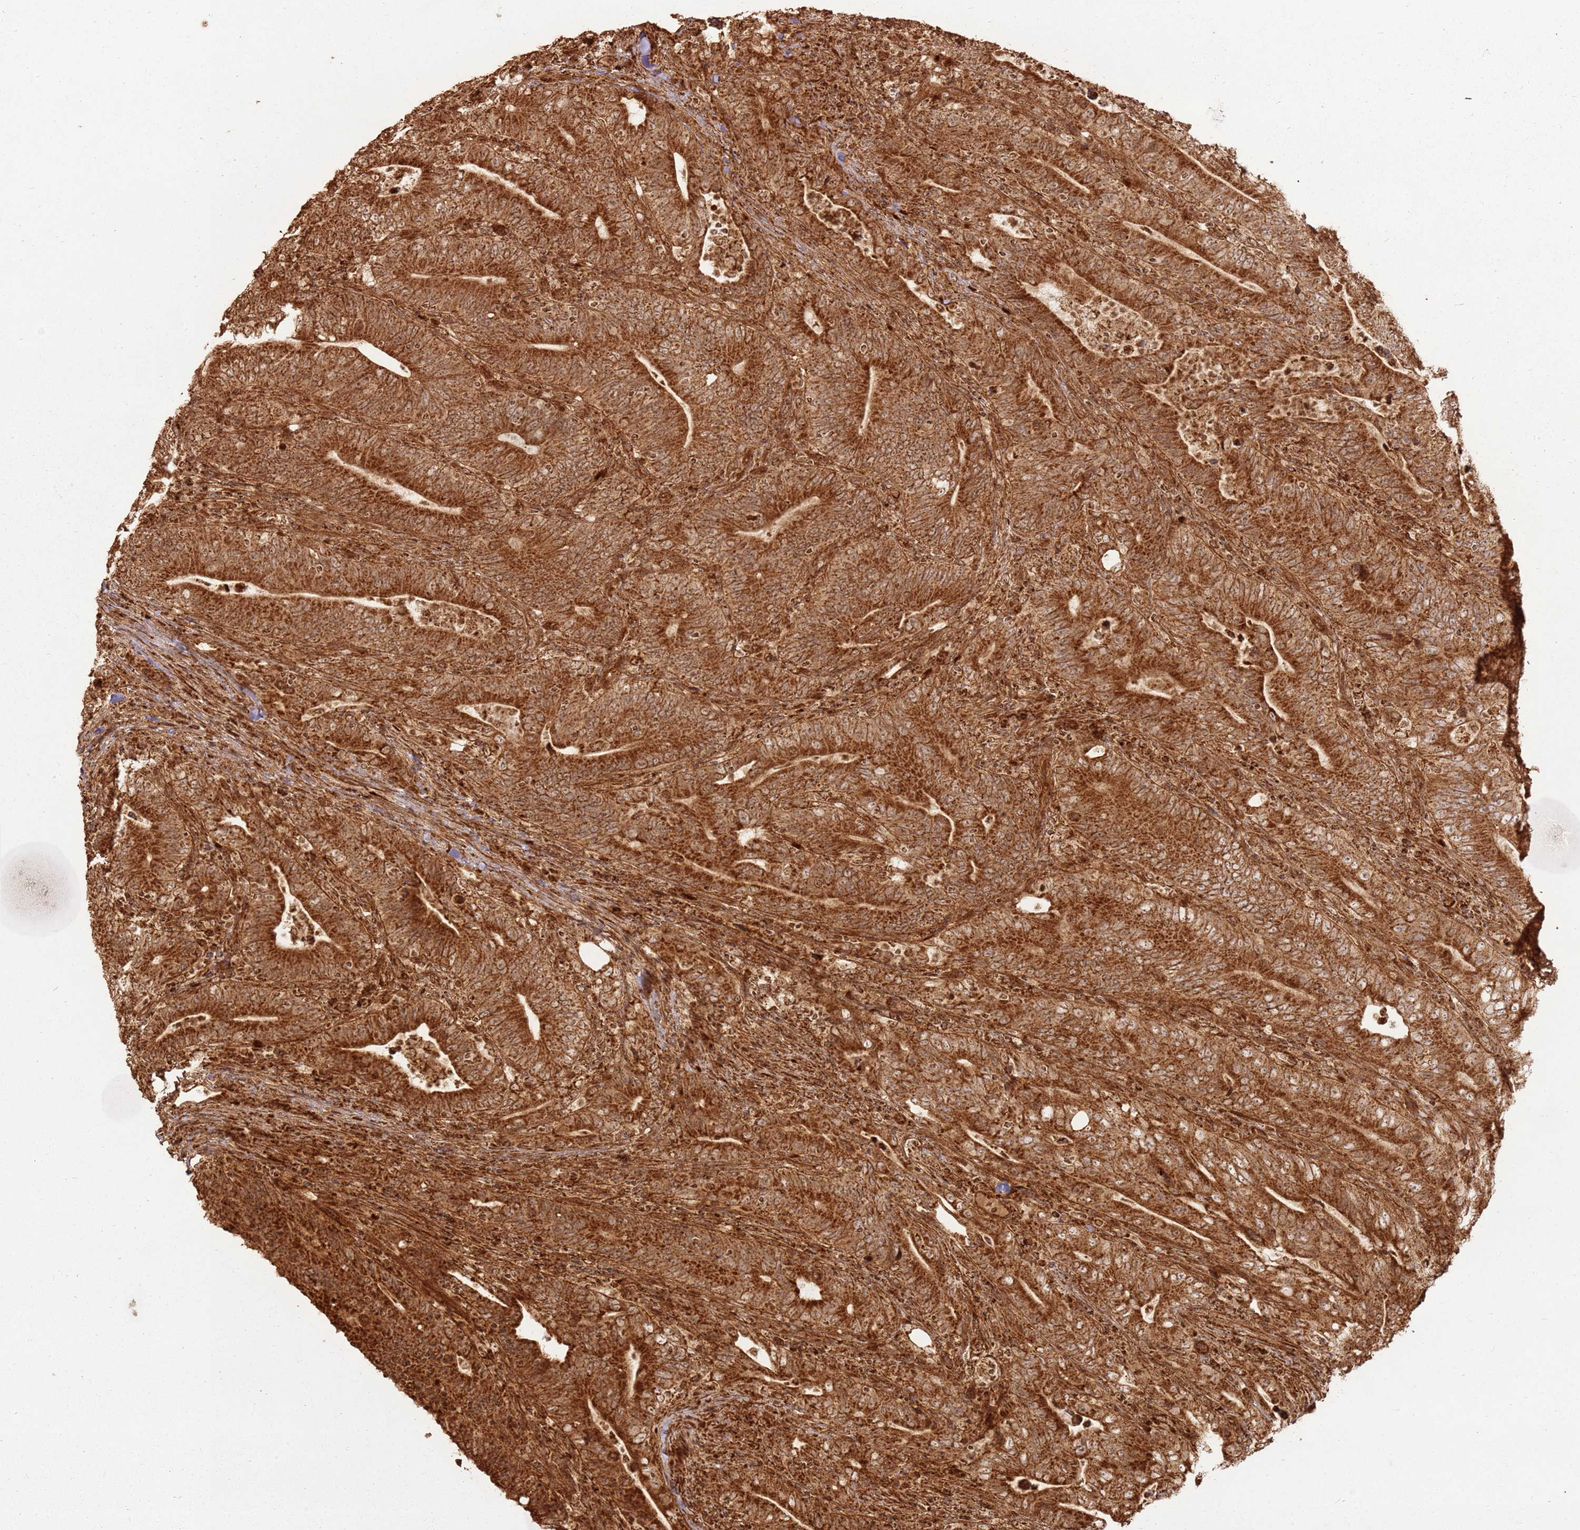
{"staining": {"intensity": "strong", "quantity": ">75%", "location": "cytoplasmic/membranous"}, "tissue": "colorectal cancer", "cell_type": "Tumor cells", "image_type": "cancer", "snomed": [{"axis": "morphology", "description": "Adenocarcinoma, NOS"}, {"axis": "topography", "description": "Colon"}], "caption": "Immunohistochemistry (DAB (3,3'-diaminobenzidine)) staining of adenocarcinoma (colorectal) displays strong cytoplasmic/membranous protein staining in approximately >75% of tumor cells.", "gene": "MRPS6", "patient": {"sex": "female", "age": 66}}